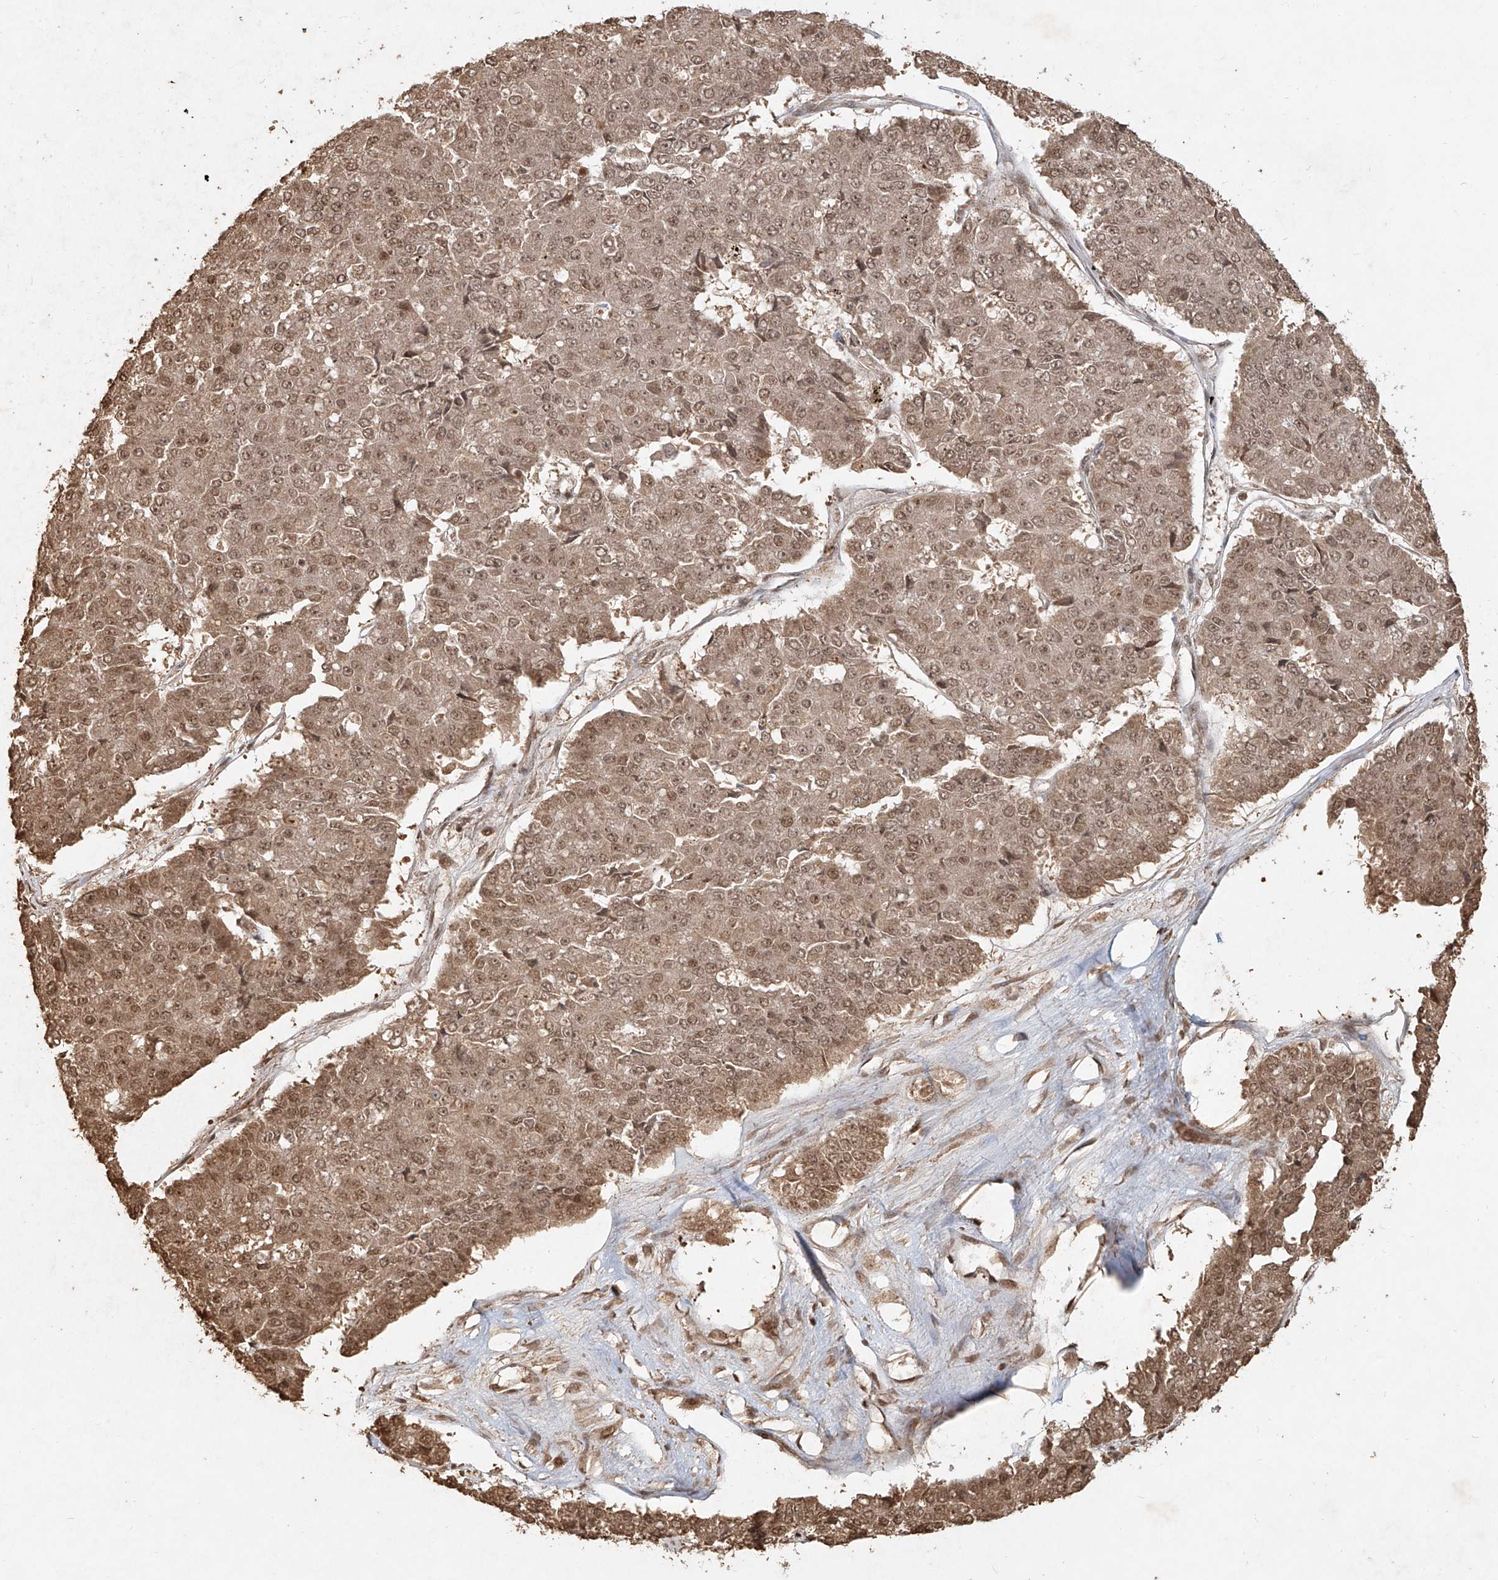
{"staining": {"intensity": "weak", "quantity": ">75%", "location": "nuclear"}, "tissue": "pancreatic cancer", "cell_type": "Tumor cells", "image_type": "cancer", "snomed": [{"axis": "morphology", "description": "Adenocarcinoma, NOS"}, {"axis": "topography", "description": "Pancreas"}], "caption": "Adenocarcinoma (pancreatic) stained with a brown dye reveals weak nuclear positive positivity in about >75% of tumor cells.", "gene": "UBE2K", "patient": {"sex": "male", "age": 50}}